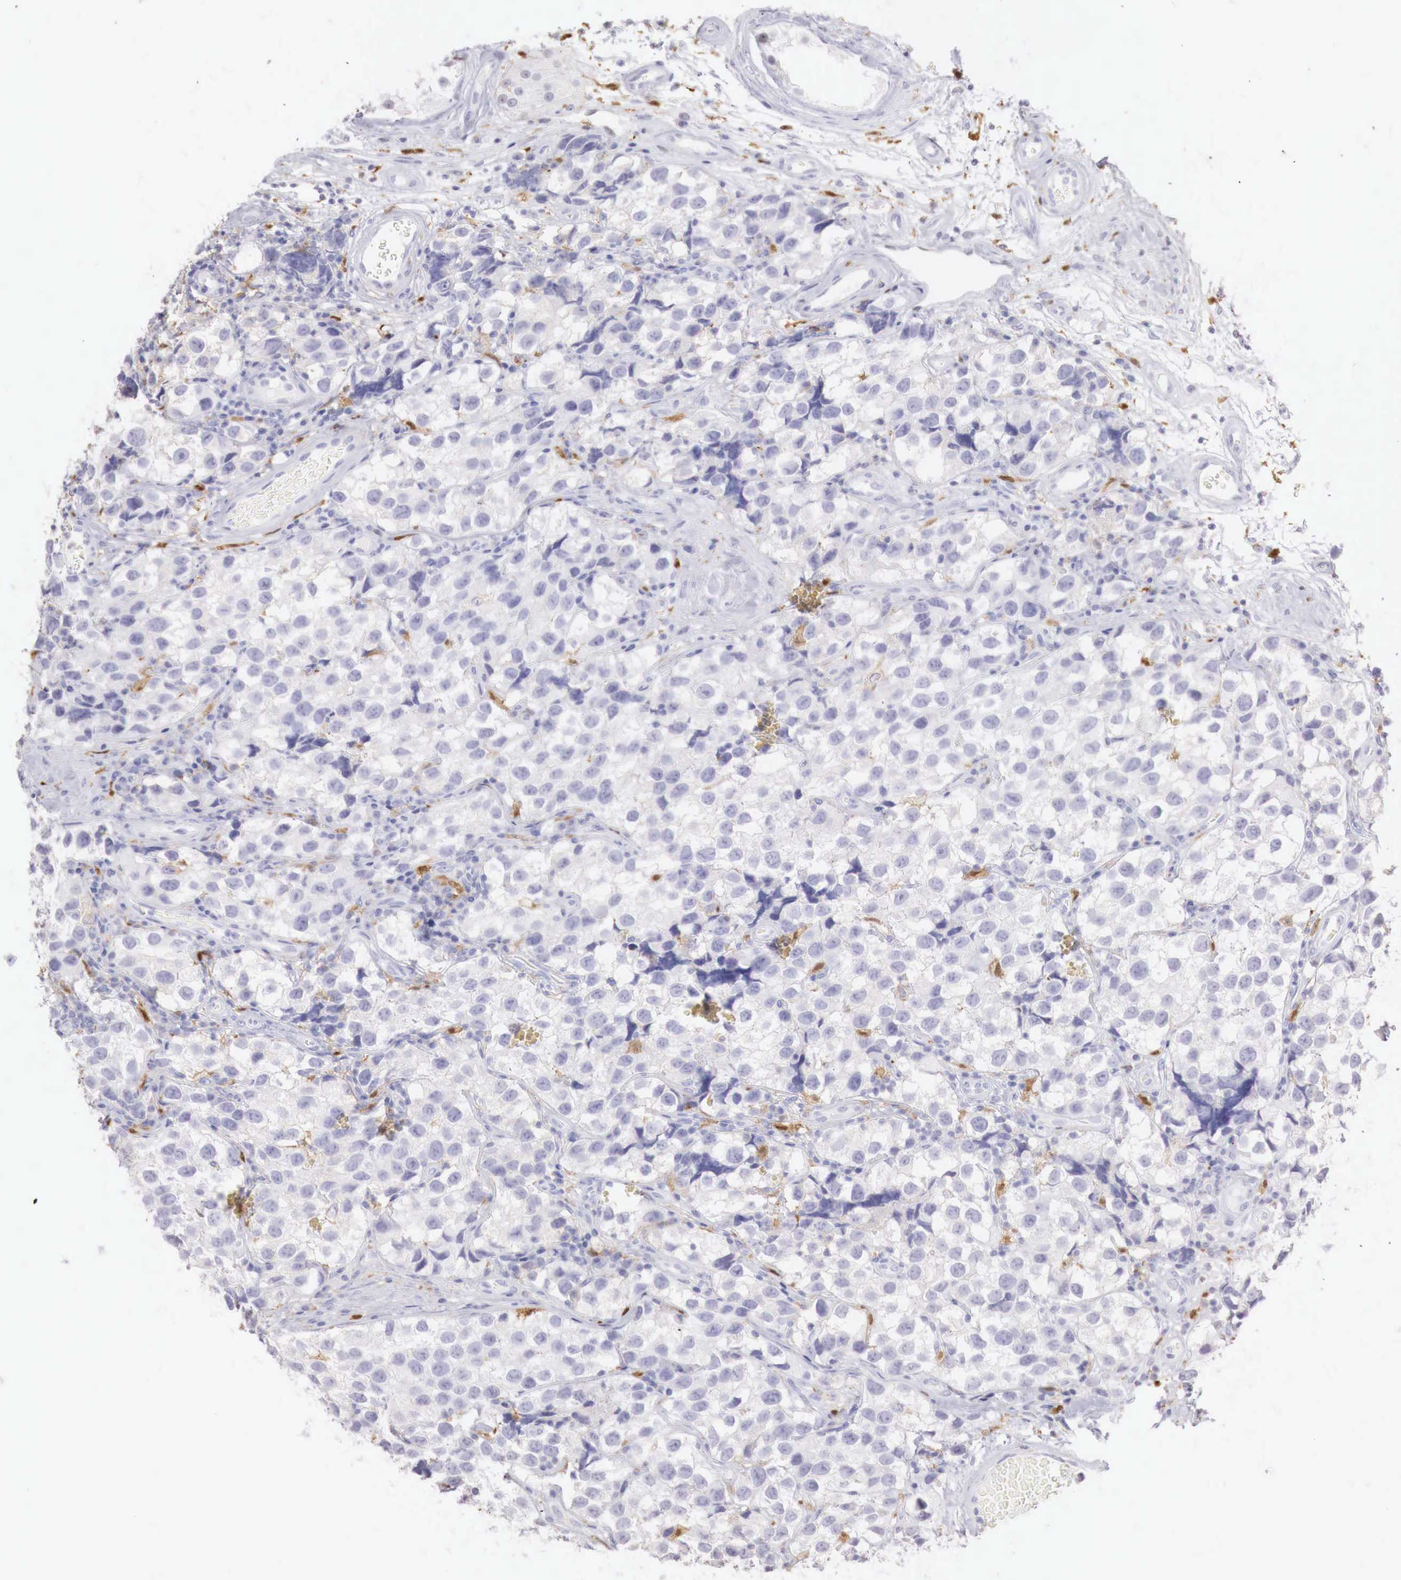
{"staining": {"intensity": "negative", "quantity": "none", "location": "none"}, "tissue": "testis cancer", "cell_type": "Tumor cells", "image_type": "cancer", "snomed": [{"axis": "morphology", "description": "Seminoma, NOS"}, {"axis": "topography", "description": "Testis"}], "caption": "This micrograph is of testis seminoma stained with IHC to label a protein in brown with the nuclei are counter-stained blue. There is no expression in tumor cells.", "gene": "RENBP", "patient": {"sex": "male", "age": 39}}